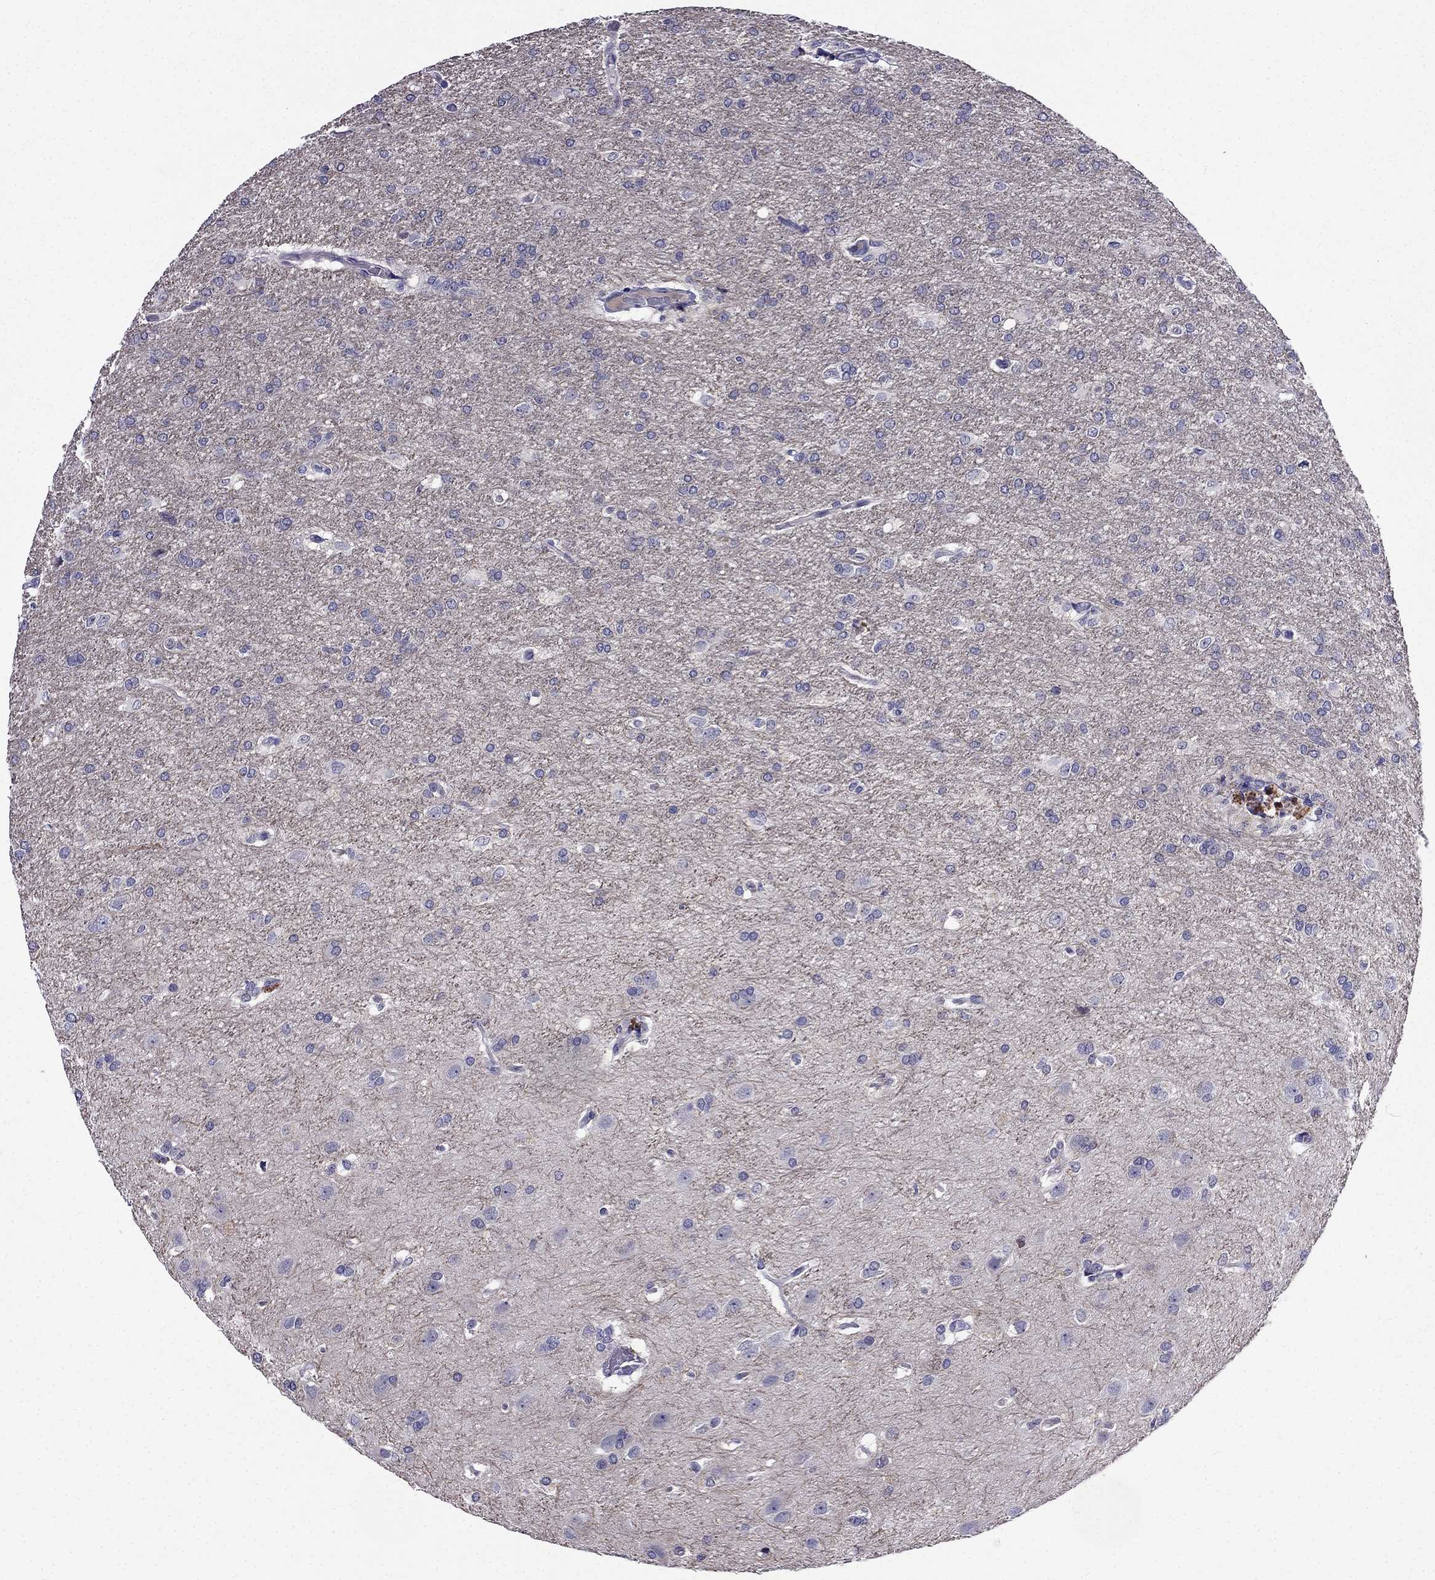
{"staining": {"intensity": "negative", "quantity": "none", "location": "none"}, "tissue": "glioma", "cell_type": "Tumor cells", "image_type": "cancer", "snomed": [{"axis": "morphology", "description": "Glioma, malignant, High grade"}, {"axis": "topography", "description": "Brain"}], "caption": "Immunohistochemistry (IHC) micrograph of neoplastic tissue: high-grade glioma (malignant) stained with DAB exhibits no significant protein expression in tumor cells.", "gene": "PI16", "patient": {"sex": "male", "age": 68}}